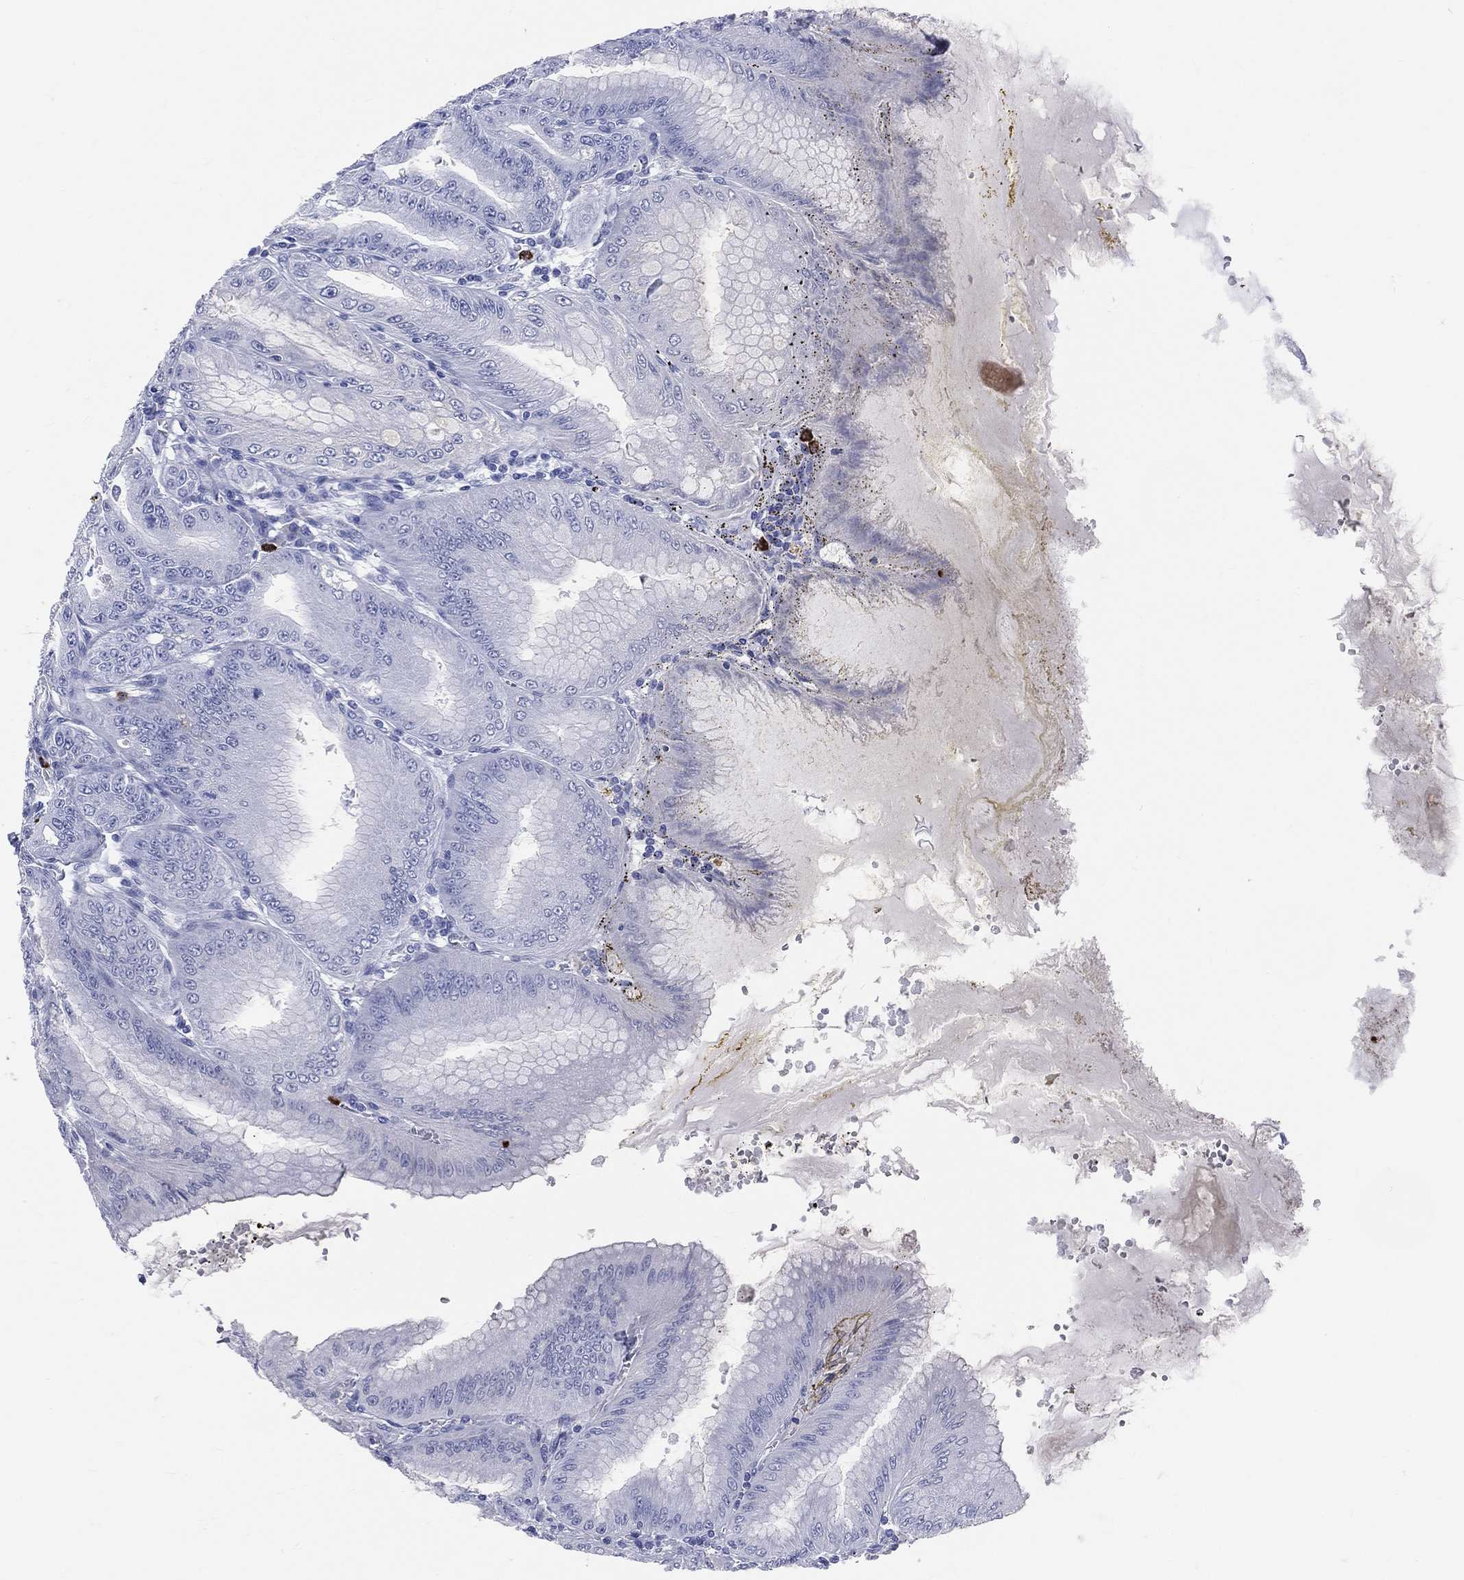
{"staining": {"intensity": "negative", "quantity": "none", "location": "none"}, "tissue": "stomach", "cell_type": "Glandular cells", "image_type": "normal", "snomed": [{"axis": "morphology", "description": "Normal tissue, NOS"}, {"axis": "topography", "description": "Stomach"}], "caption": "Immunohistochemical staining of unremarkable human stomach exhibits no significant staining in glandular cells.", "gene": "PGLYRP1", "patient": {"sex": "male", "age": 71}}